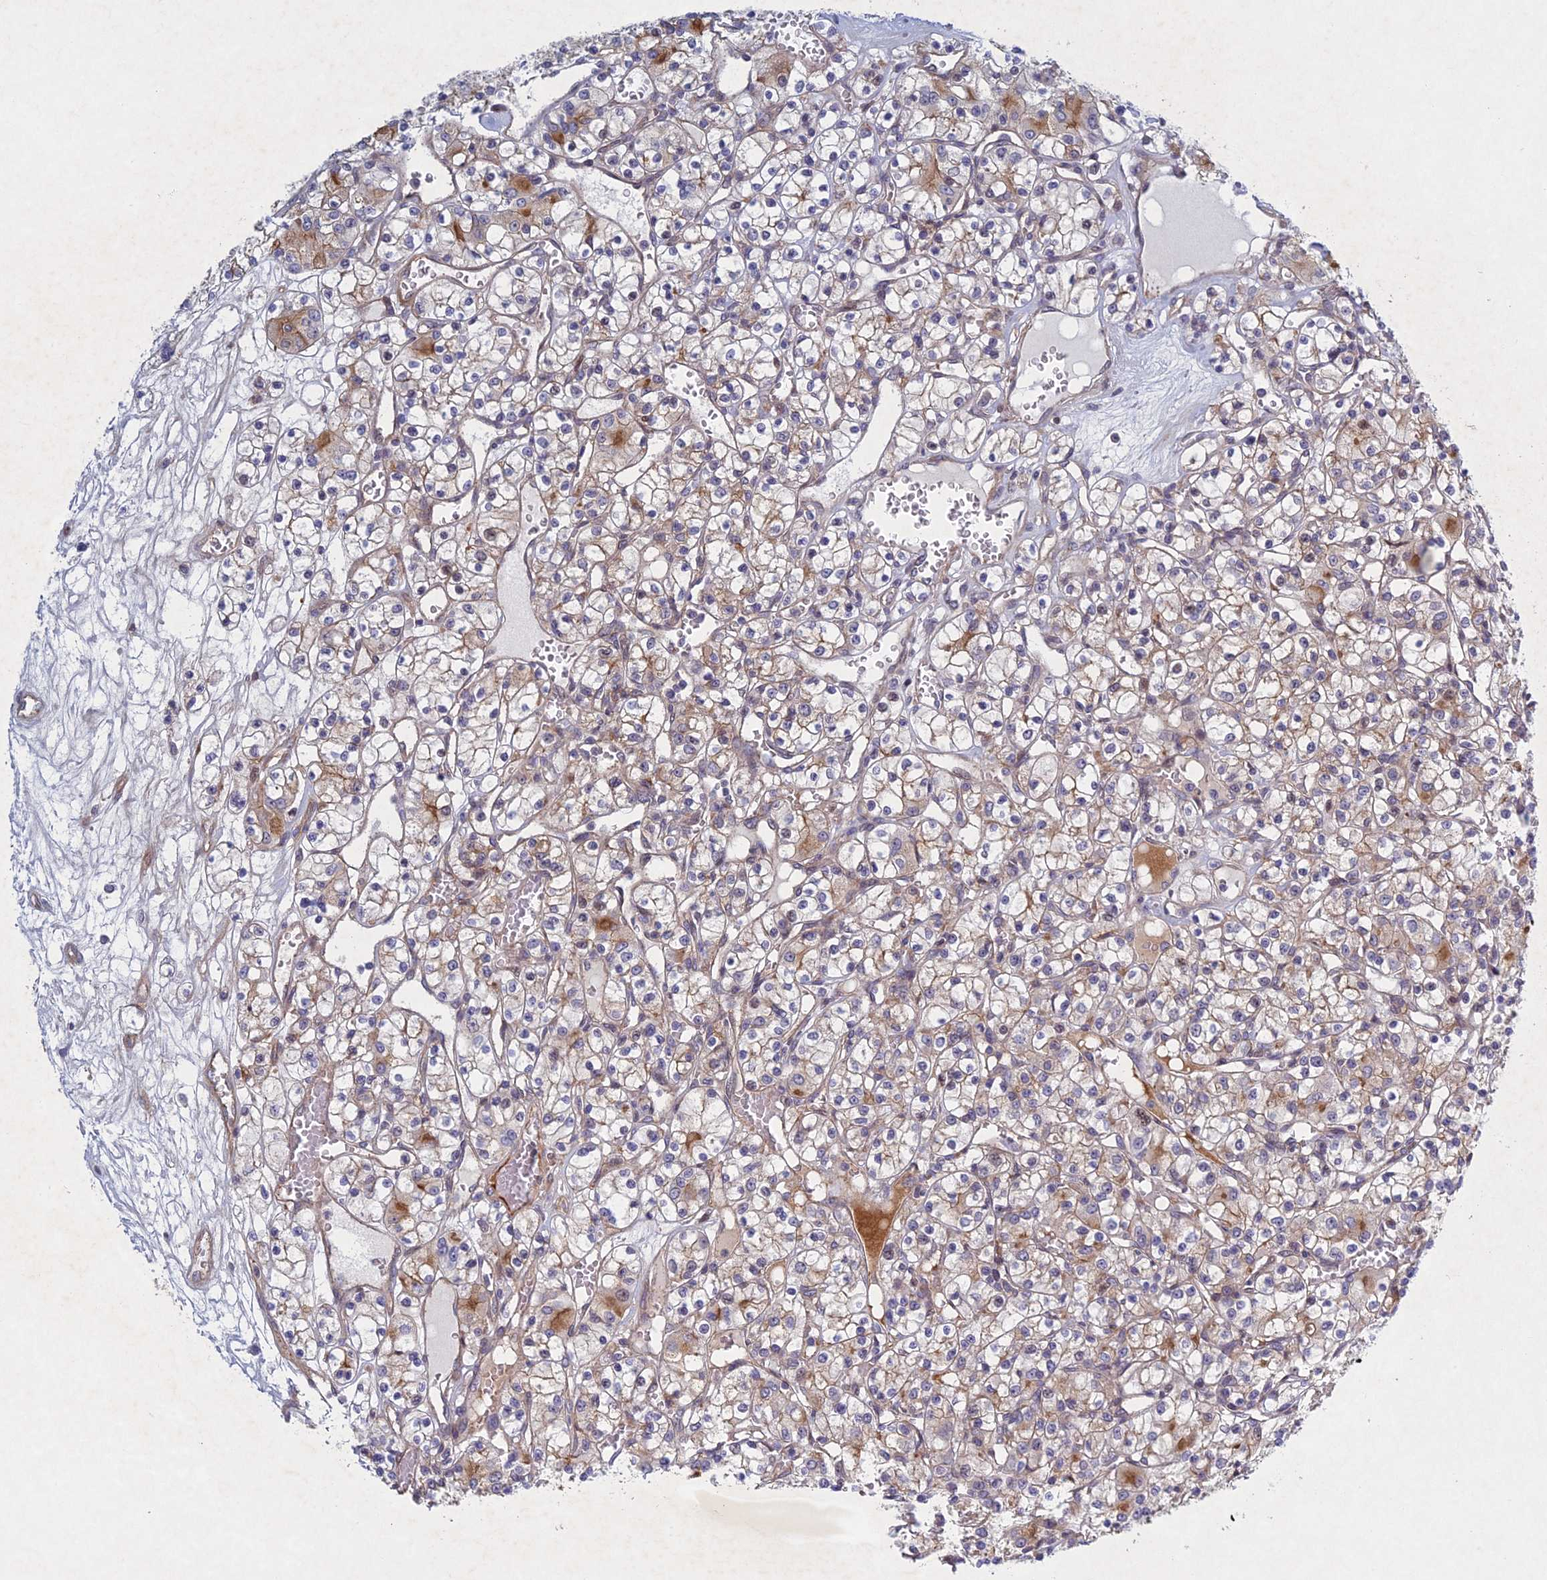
{"staining": {"intensity": "weak", "quantity": "<25%", "location": "cytoplasmic/membranous"}, "tissue": "renal cancer", "cell_type": "Tumor cells", "image_type": "cancer", "snomed": [{"axis": "morphology", "description": "Adenocarcinoma, NOS"}, {"axis": "topography", "description": "Kidney"}], "caption": "Tumor cells show no significant positivity in renal cancer. The staining is performed using DAB (3,3'-diaminobenzidine) brown chromogen with nuclei counter-stained in using hematoxylin.", "gene": "PTHLH", "patient": {"sex": "female", "age": 59}}